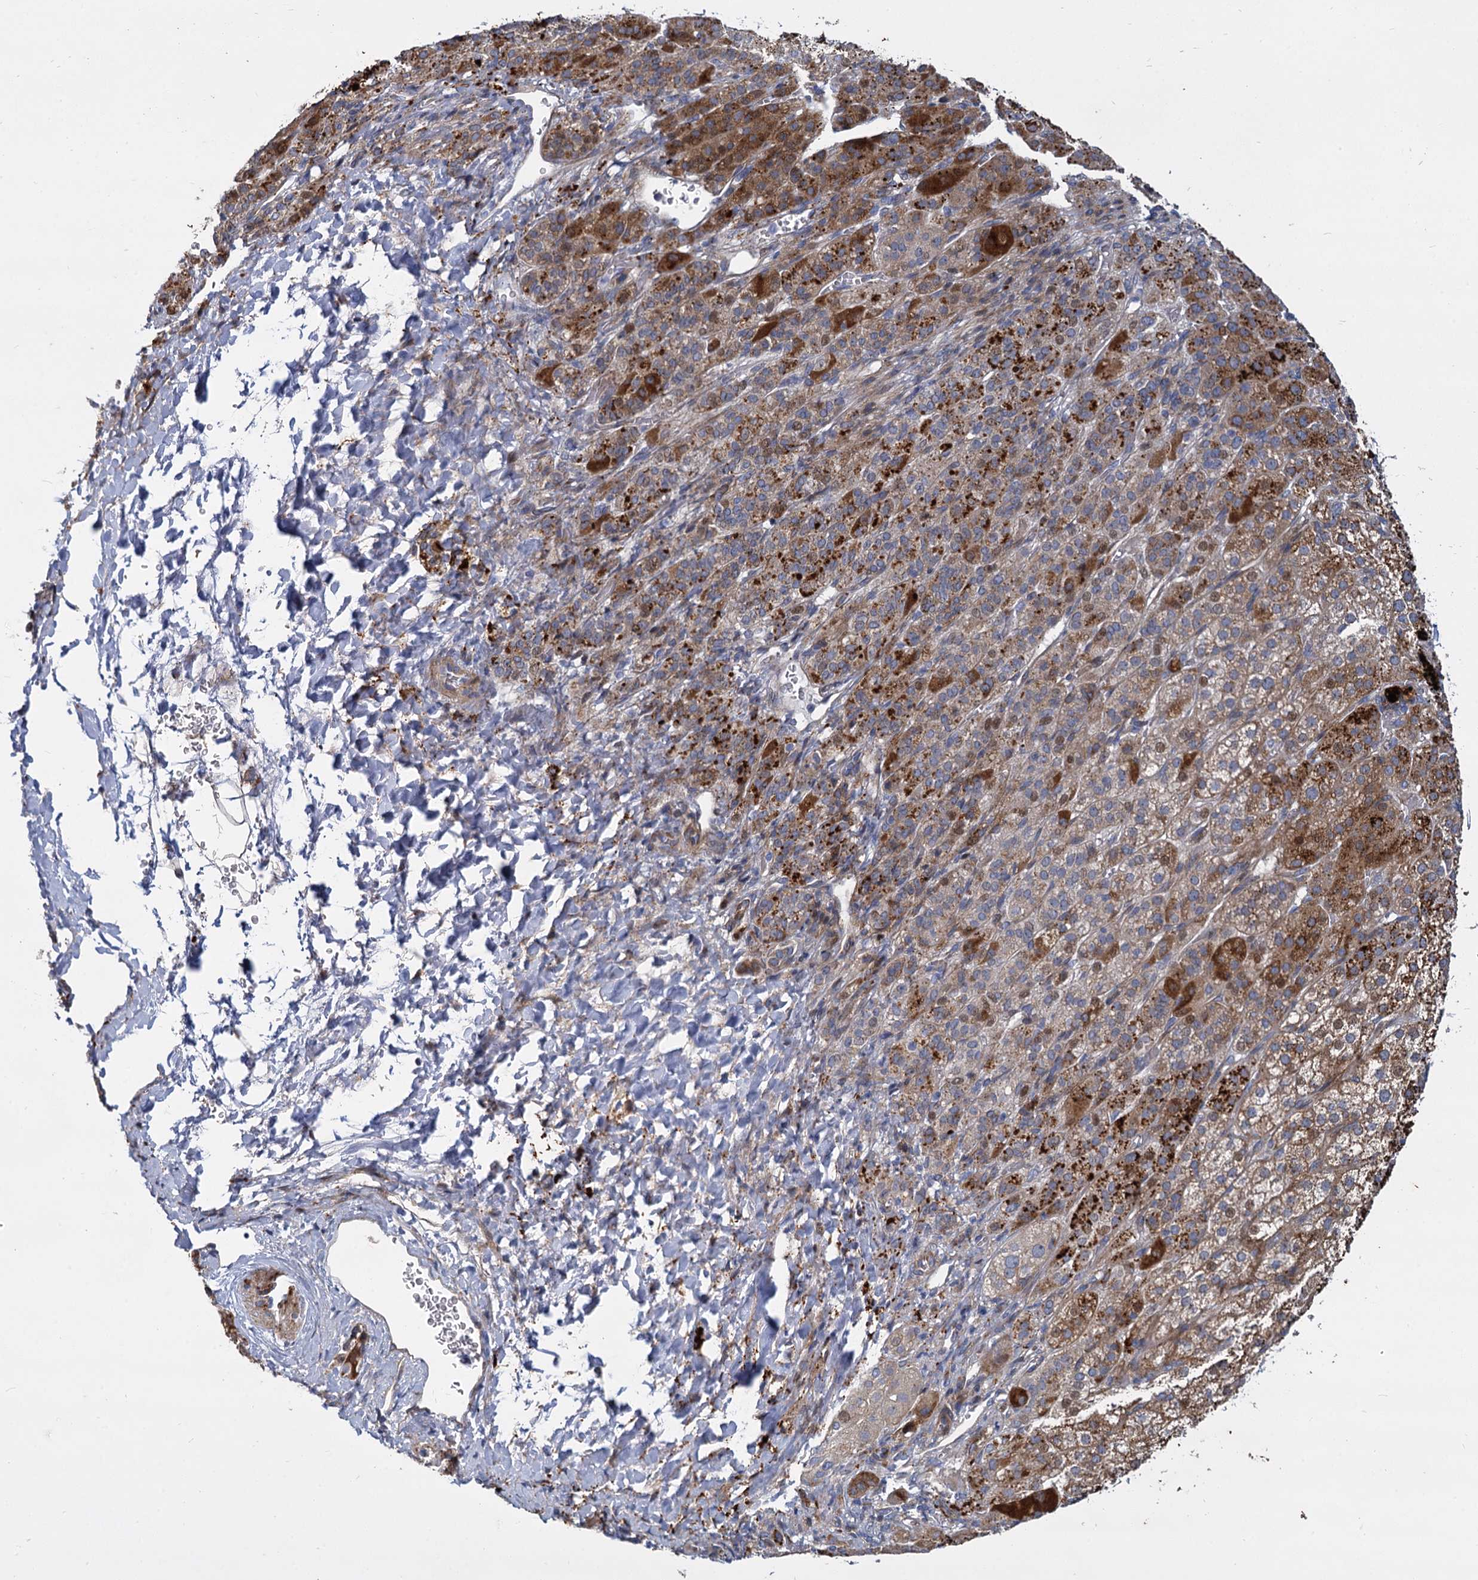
{"staining": {"intensity": "strong", "quantity": "<25%", "location": "cytoplasmic/membranous"}, "tissue": "adrenal gland", "cell_type": "Glandular cells", "image_type": "normal", "snomed": [{"axis": "morphology", "description": "Normal tissue, NOS"}, {"axis": "topography", "description": "Adrenal gland"}], "caption": "This is a histology image of immunohistochemistry staining of normal adrenal gland, which shows strong positivity in the cytoplasmic/membranous of glandular cells.", "gene": "TRIM77", "patient": {"sex": "female", "age": 57}}